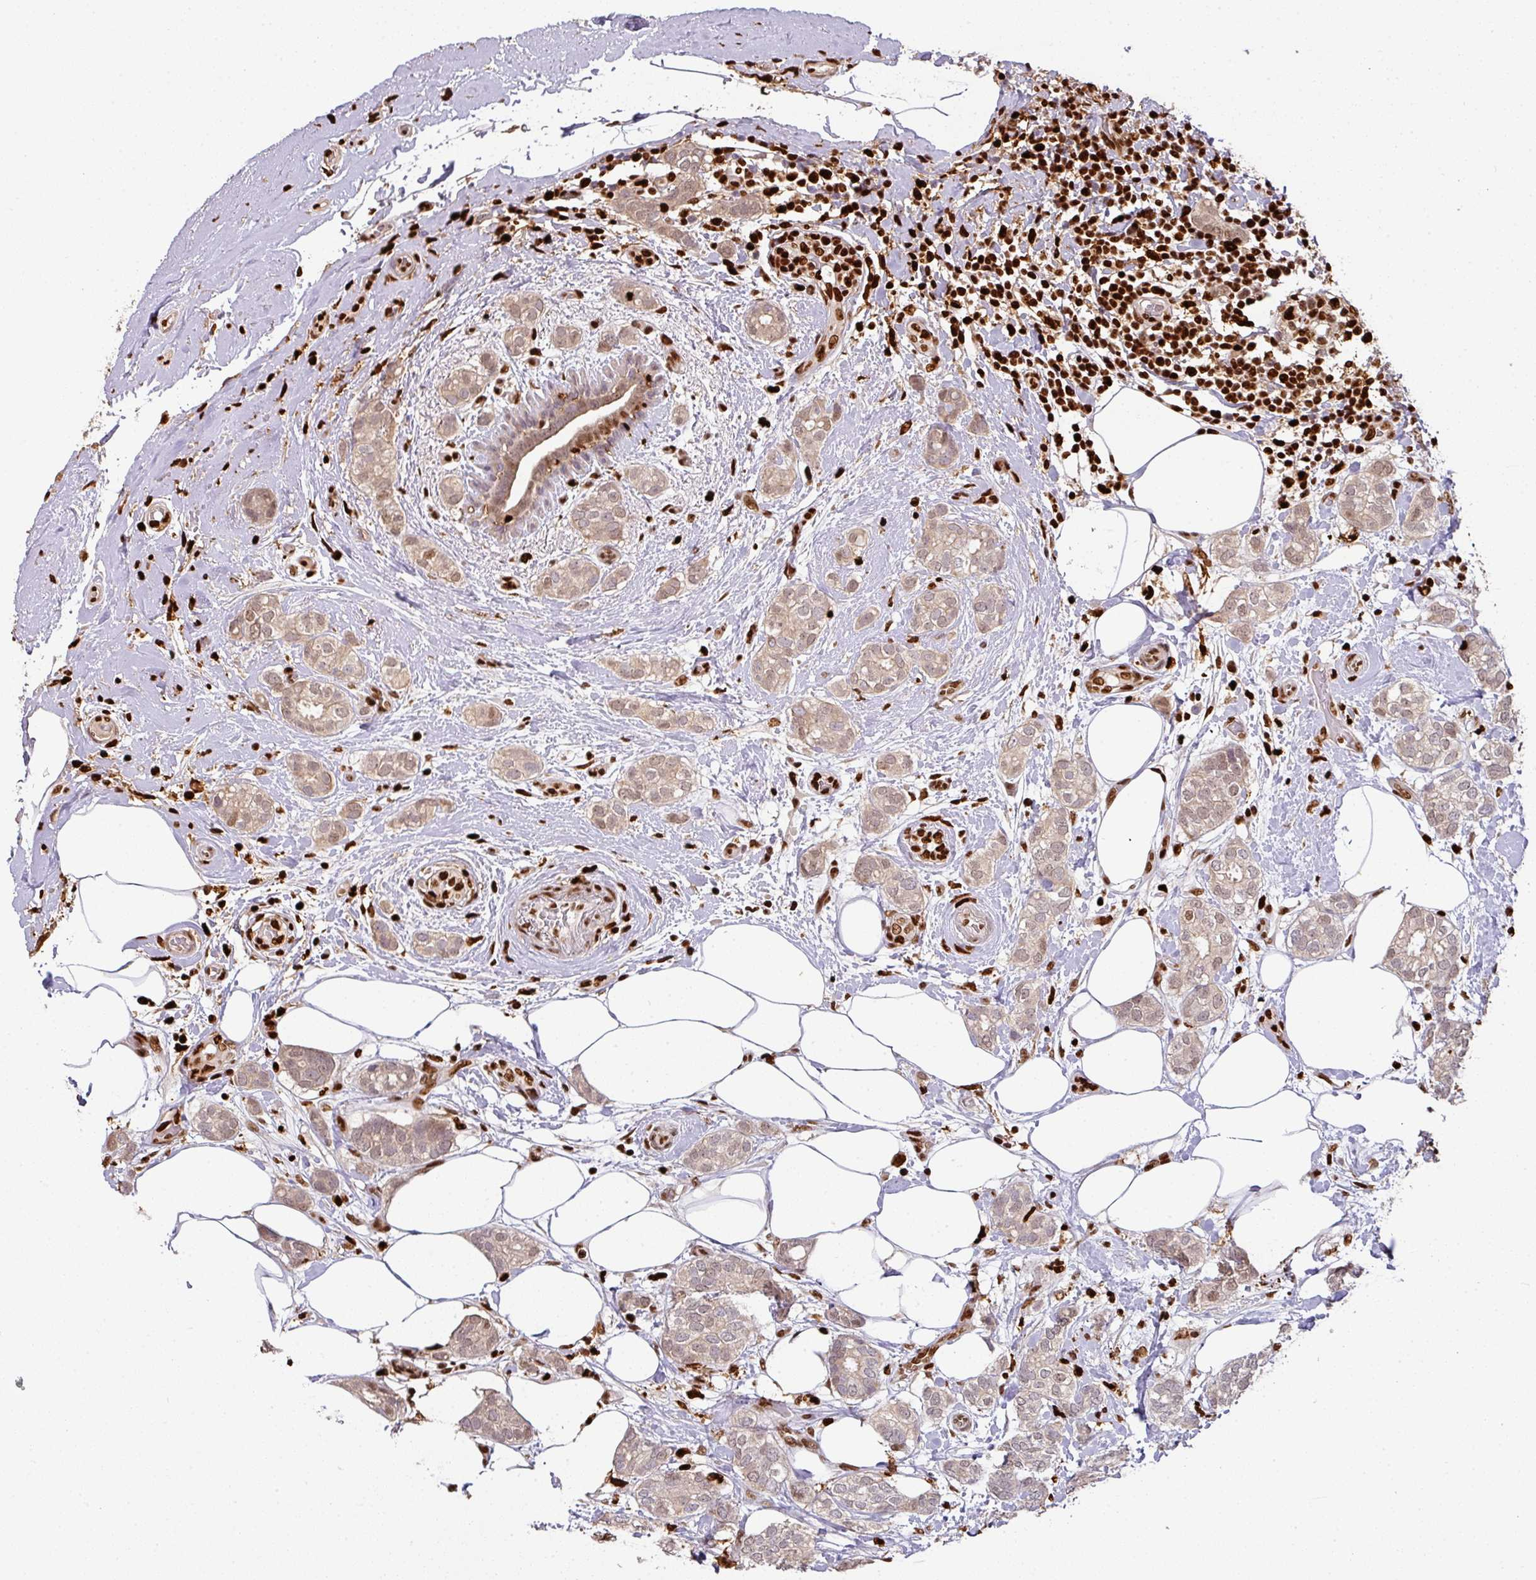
{"staining": {"intensity": "weak", "quantity": ">75%", "location": "cytoplasmic/membranous,nuclear"}, "tissue": "breast cancer", "cell_type": "Tumor cells", "image_type": "cancer", "snomed": [{"axis": "morphology", "description": "Duct carcinoma"}, {"axis": "topography", "description": "Breast"}], "caption": "Human breast cancer stained with a protein marker demonstrates weak staining in tumor cells.", "gene": "SAMHD1", "patient": {"sex": "female", "age": 73}}